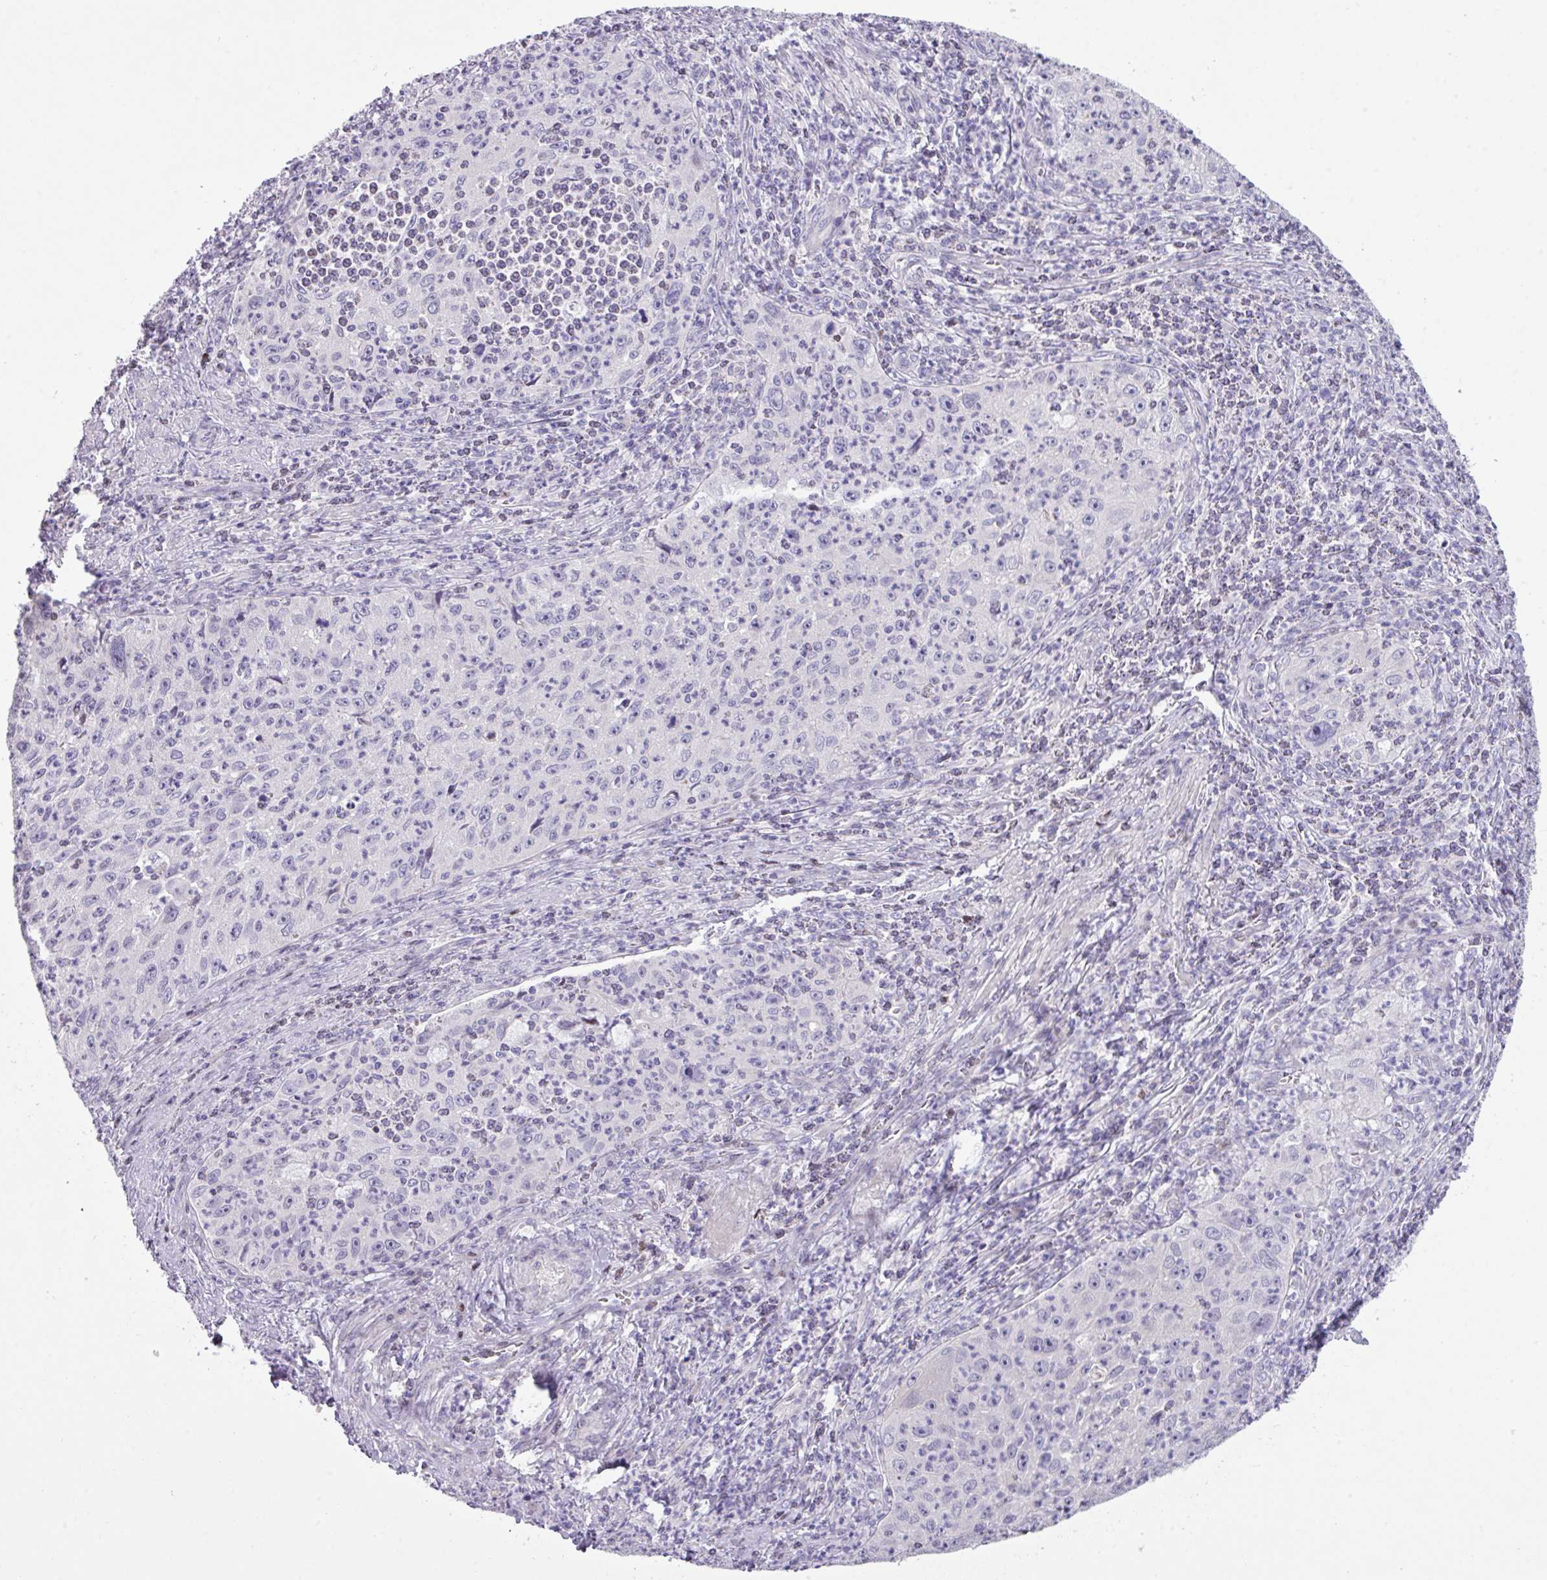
{"staining": {"intensity": "negative", "quantity": "none", "location": "none"}, "tissue": "cervical cancer", "cell_type": "Tumor cells", "image_type": "cancer", "snomed": [{"axis": "morphology", "description": "Squamous cell carcinoma, NOS"}, {"axis": "topography", "description": "Cervix"}], "caption": "Squamous cell carcinoma (cervical) was stained to show a protein in brown. There is no significant staining in tumor cells. Brightfield microscopy of immunohistochemistry stained with DAB (3,3'-diaminobenzidine) (brown) and hematoxylin (blue), captured at high magnification.", "gene": "ANKRD13B", "patient": {"sex": "female", "age": 30}}